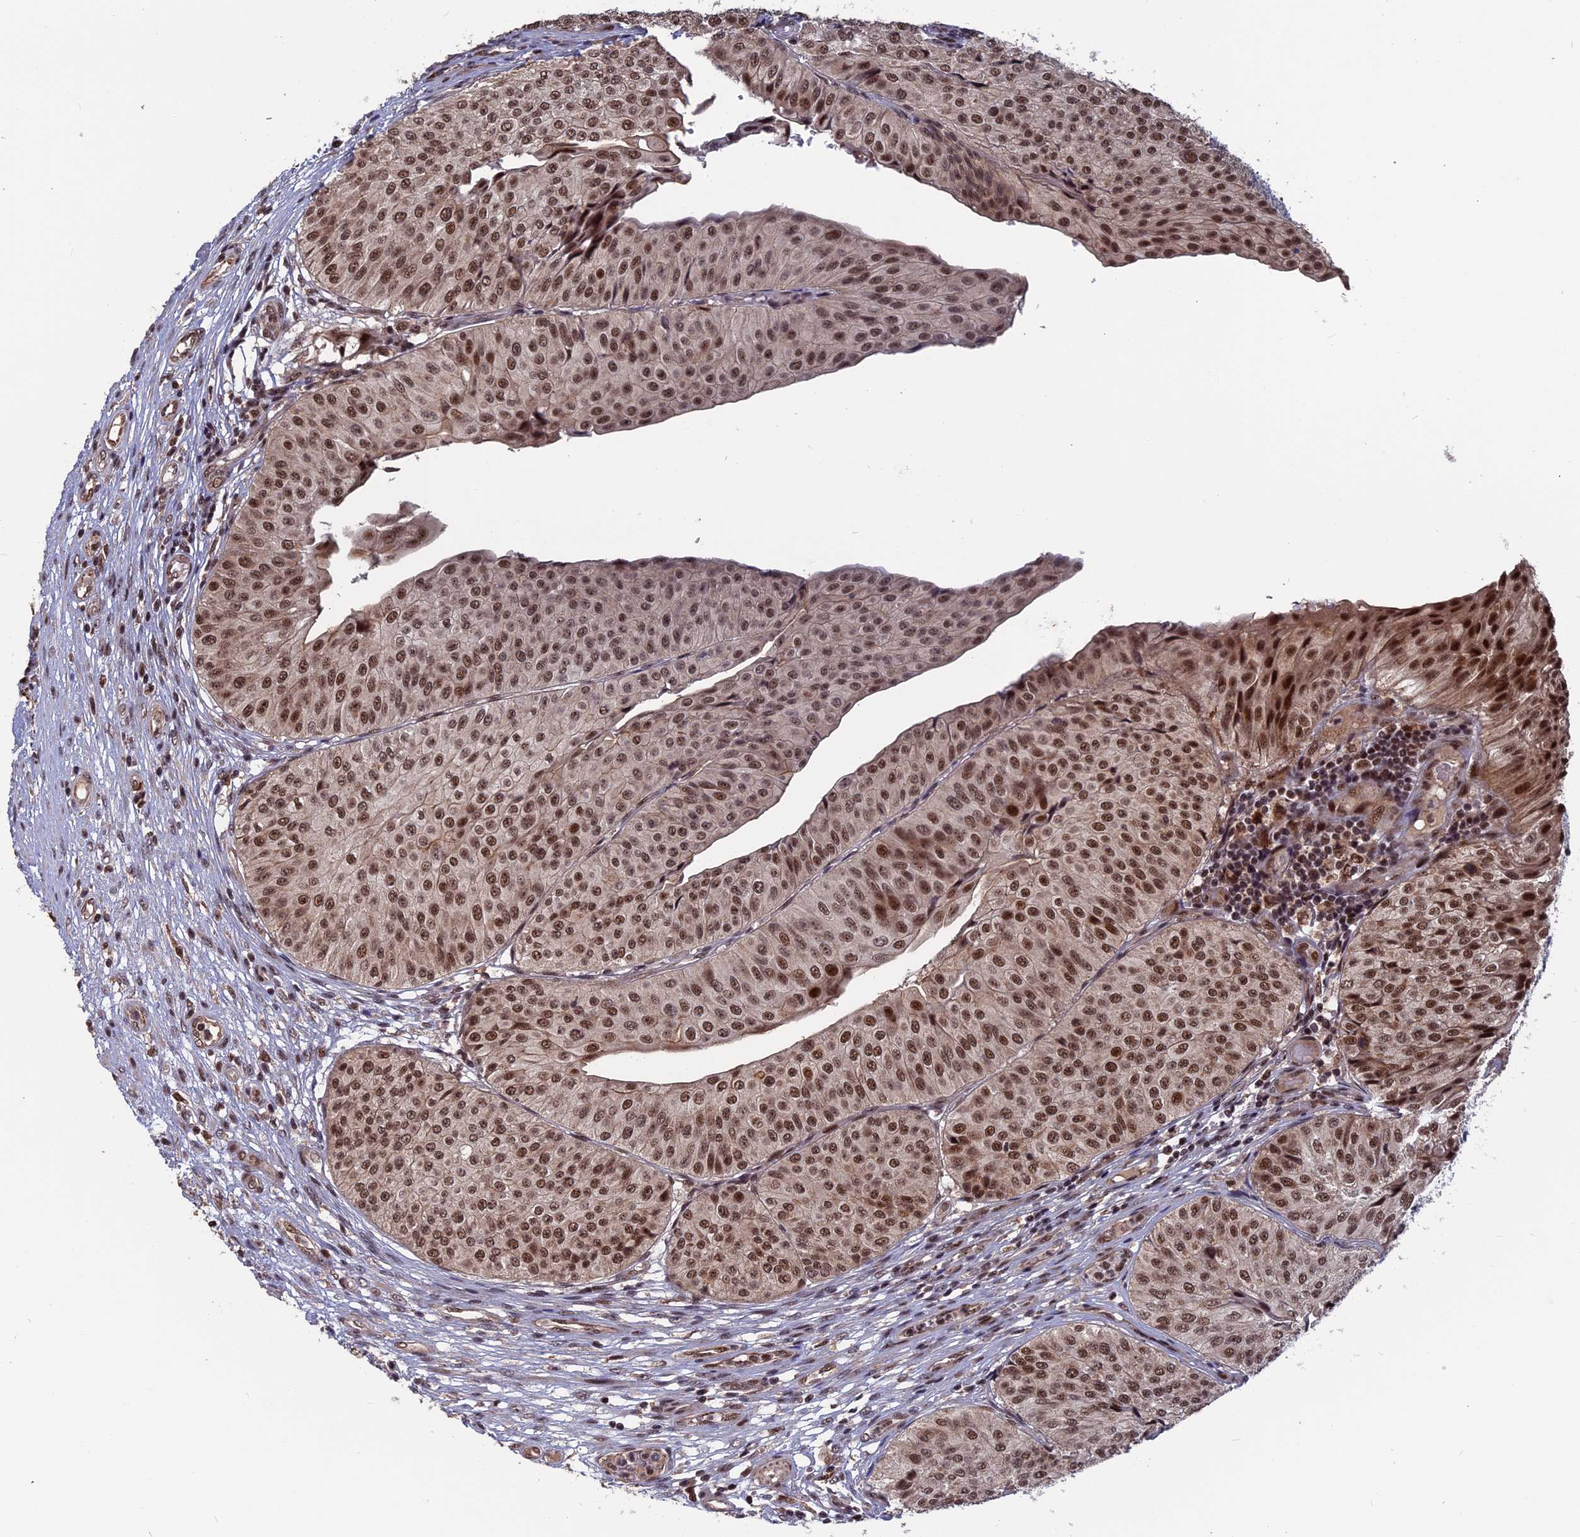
{"staining": {"intensity": "moderate", "quantity": "25%-75%", "location": "nuclear"}, "tissue": "urothelial cancer", "cell_type": "Tumor cells", "image_type": "cancer", "snomed": [{"axis": "morphology", "description": "Urothelial carcinoma, Low grade"}, {"axis": "topography", "description": "Urinary bladder"}], "caption": "Low-grade urothelial carcinoma stained with a protein marker displays moderate staining in tumor cells.", "gene": "CACTIN", "patient": {"sex": "male", "age": 67}}